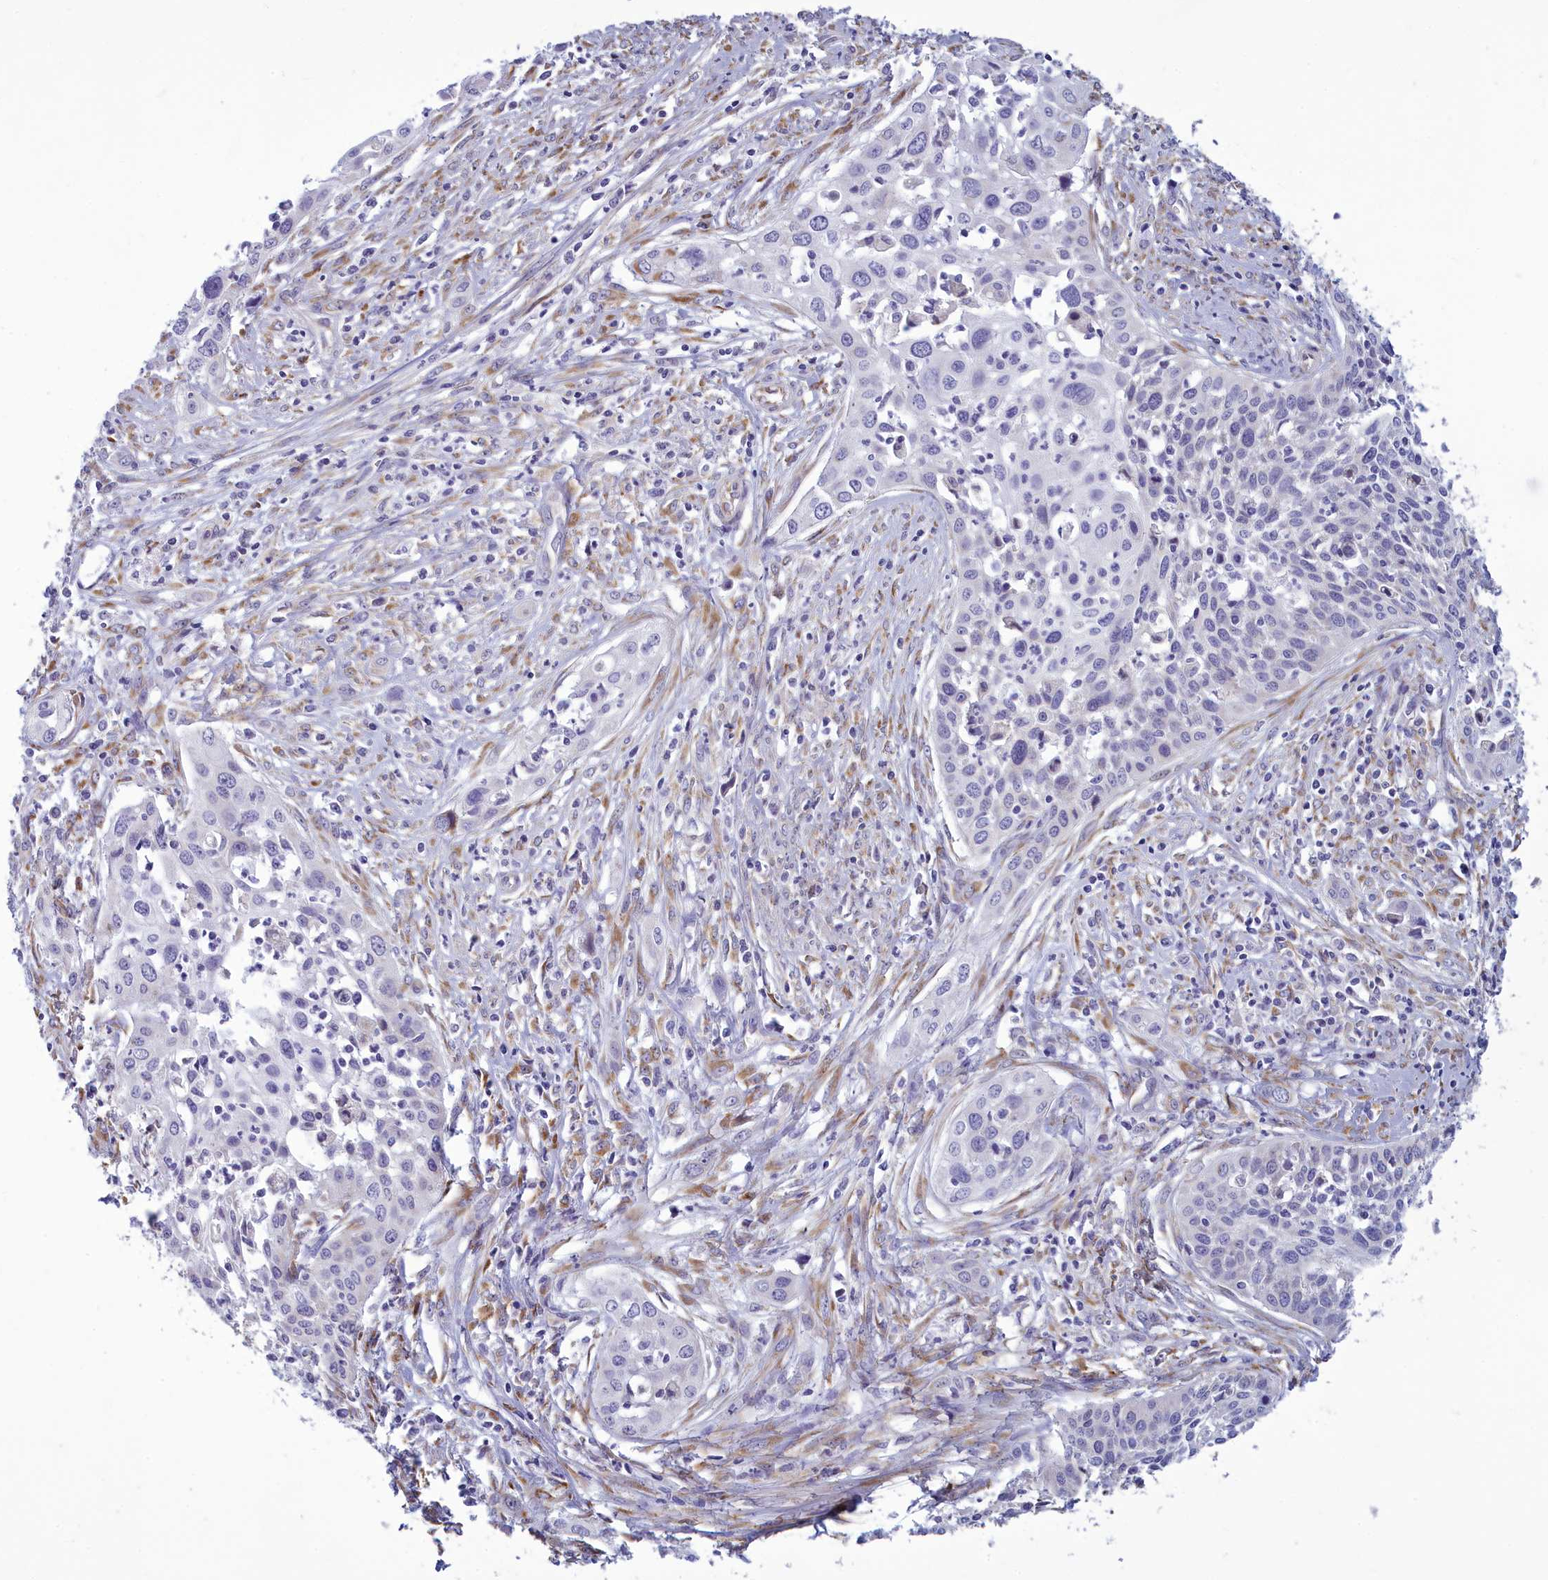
{"staining": {"intensity": "negative", "quantity": "none", "location": "none"}, "tissue": "cervical cancer", "cell_type": "Tumor cells", "image_type": "cancer", "snomed": [{"axis": "morphology", "description": "Squamous cell carcinoma, NOS"}, {"axis": "topography", "description": "Cervix"}], "caption": "Cervical cancer (squamous cell carcinoma) was stained to show a protein in brown. There is no significant positivity in tumor cells. Nuclei are stained in blue.", "gene": "CENATAC", "patient": {"sex": "female", "age": 34}}